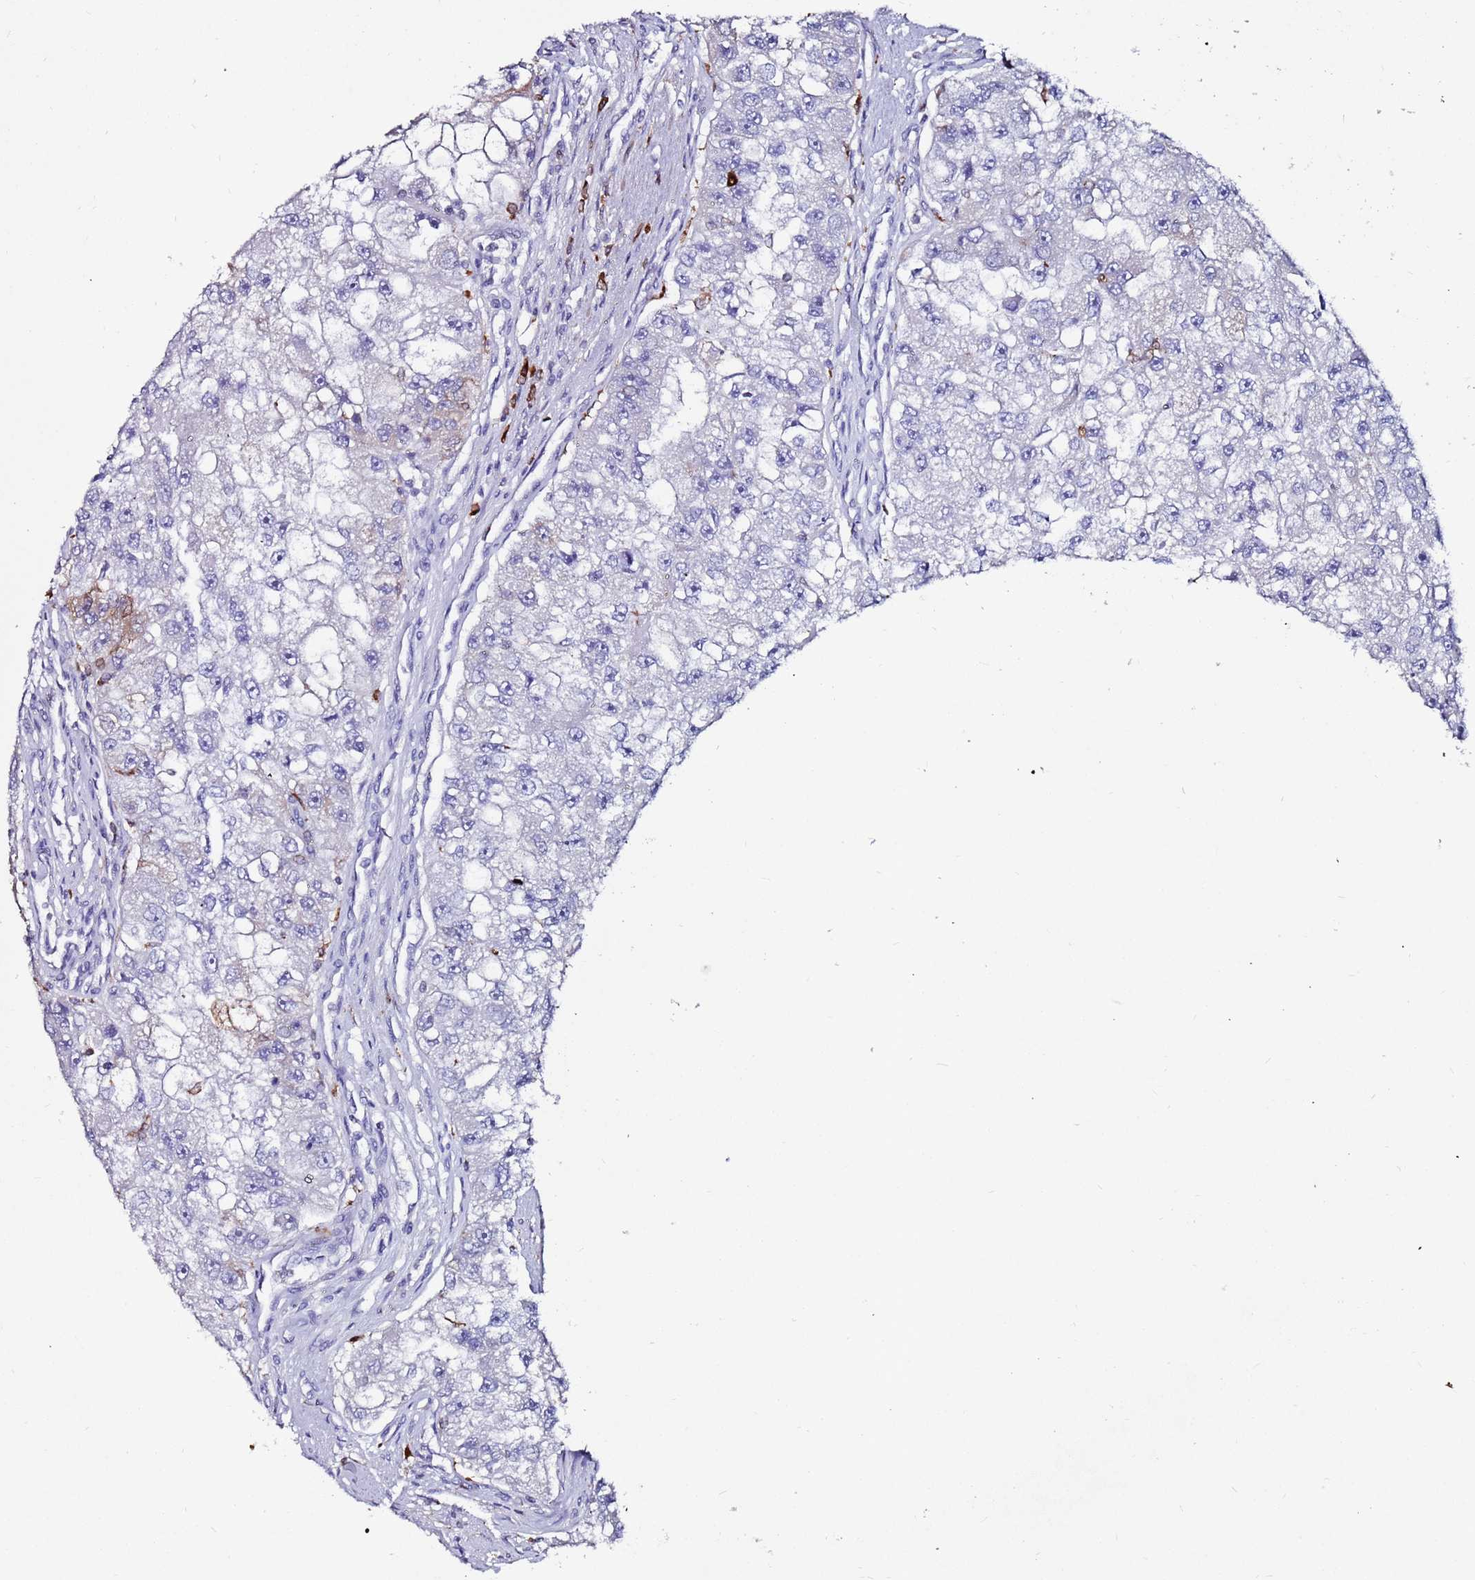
{"staining": {"intensity": "moderate", "quantity": "25%-75%", "location": "cytoplasmic/membranous"}, "tissue": "renal cancer", "cell_type": "Tumor cells", "image_type": "cancer", "snomed": [{"axis": "morphology", "description": "Adenocarcinoma, NOS"}, {"axis": "topography", "description": "Kidney"}], "caption": "Immunohistochemical staining of renal cancer reveals medium levels of moderate cytoplasmic/membranous expression in approximately 25%-75% of tumor cells.", "gene": "GREB1L", "patient": {"sex": "male", "age": 63}}